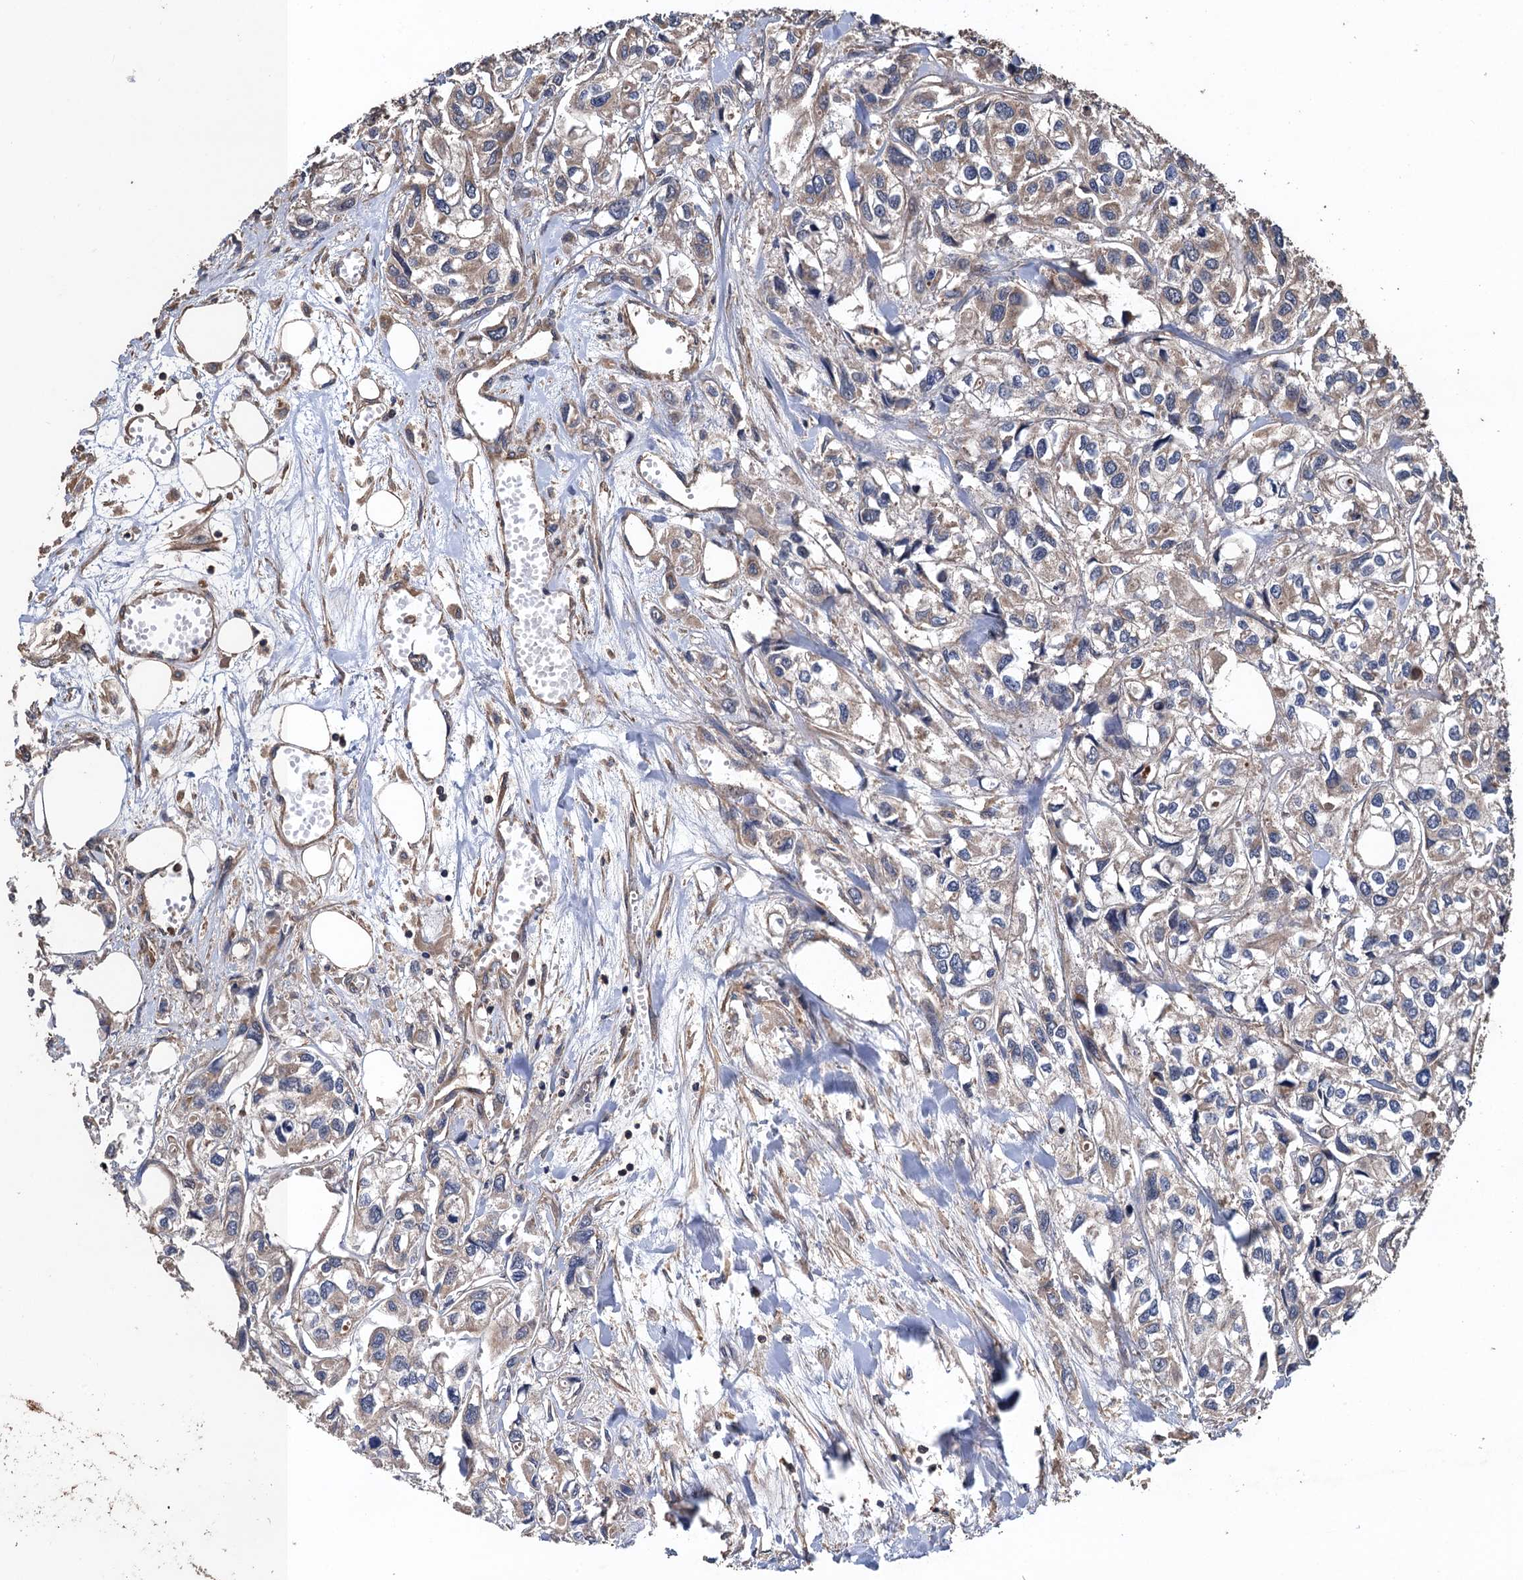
{"staining": {"intensity": "weak", "quantity": "25%-75%", "location": "cytoplasmic/membranous"}, "tissue": "urothelial cancer", "cell_type": "Tumor cells", "image_type": "cancer", "snomed": [{"axis": "morphology", "description": "Urothelial carcinoma, High grade"}, {"axis": "topography", "description": "Urinary bladder"}], "caption": "Protein staining exhibits weak cytoplasmic/membranous expression in about 25%-75% of tumor cells in urothelial cancer.", "gene": "PPP4R1", "patient": {"sex": "male", "age": 67}}